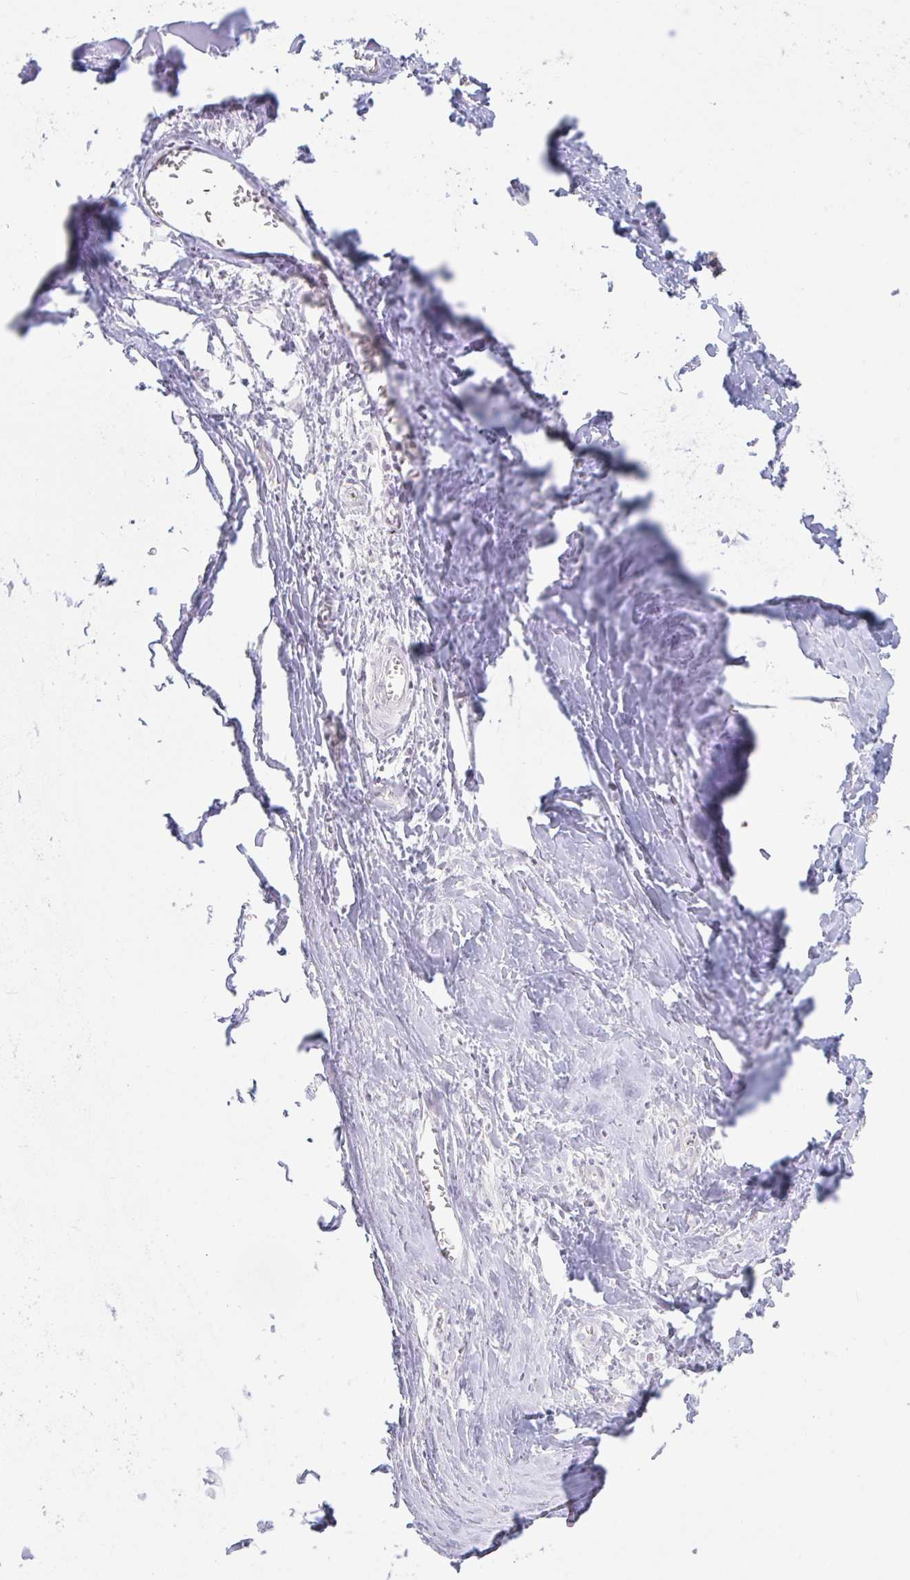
{"staining": {"intensity": "moderate", "quantity": ">75%", "location": "cytoplasmic/membranous"}, "tissue": "soft tissue", "cell_type": "Fibroblasts", "image_type": "normal", "snomed": [{"axis": "morphology", "description": "Normal tissue, NOS"}, {"axis": "topography", "description": "Cartilage tissue"}], "caption": "The immunohistochemical stain labels moderate cytoplasmic/membranous staining in fibroblasts of unremarkable soft tissue. The protein of interest is stained brown, and the nuclei are stained in blue (DAB (3,3'-diaminobenzidine) IHC with brightfield microscopy, high magnification).", "gene": "LMNTD2", "patient": {"sex": "male", "age": 57}}